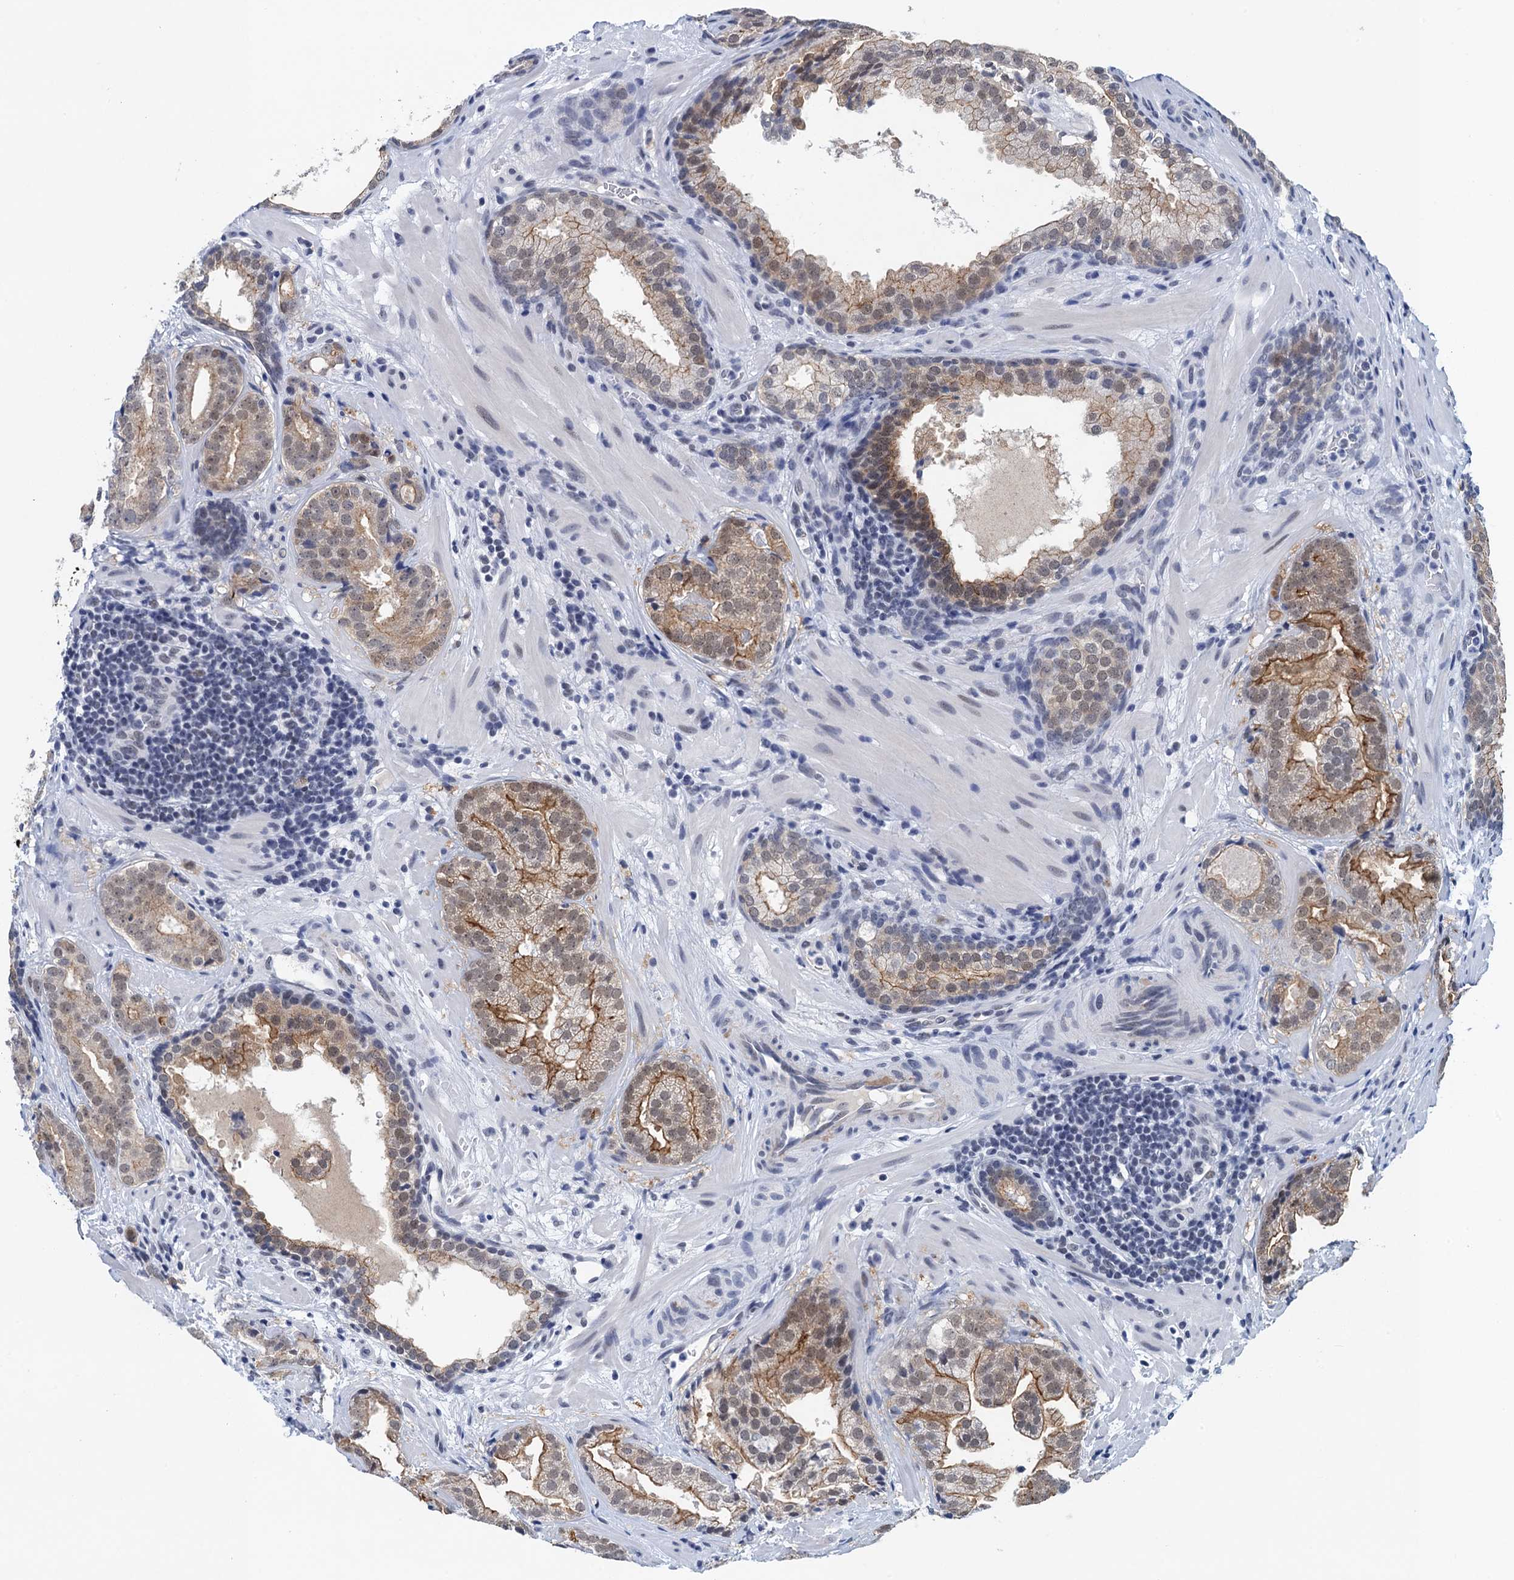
{"staining": {"intensity": "moderate", "quantity": "25%-75%", "location": "cytoplasmic/membranous,nuclear"}, "tissue": "prostate cancer", "cell_type": "Tumor cells", "image_type": "cancer", "snomed": [{"axis": "morphology", "description": "Adenocarcinoma, High grade"}, {"axis": "topography", "description": "Prostate"}], "caption": "A brown stain highlights moderate cytoplasmic/membranous and nuclear staining of a protein in prostate cancer (adenocarcinoma (high-grade)) tumor cells.", "gene": "EPS8L1", "patient": {"sex": "male", "age": 60}}